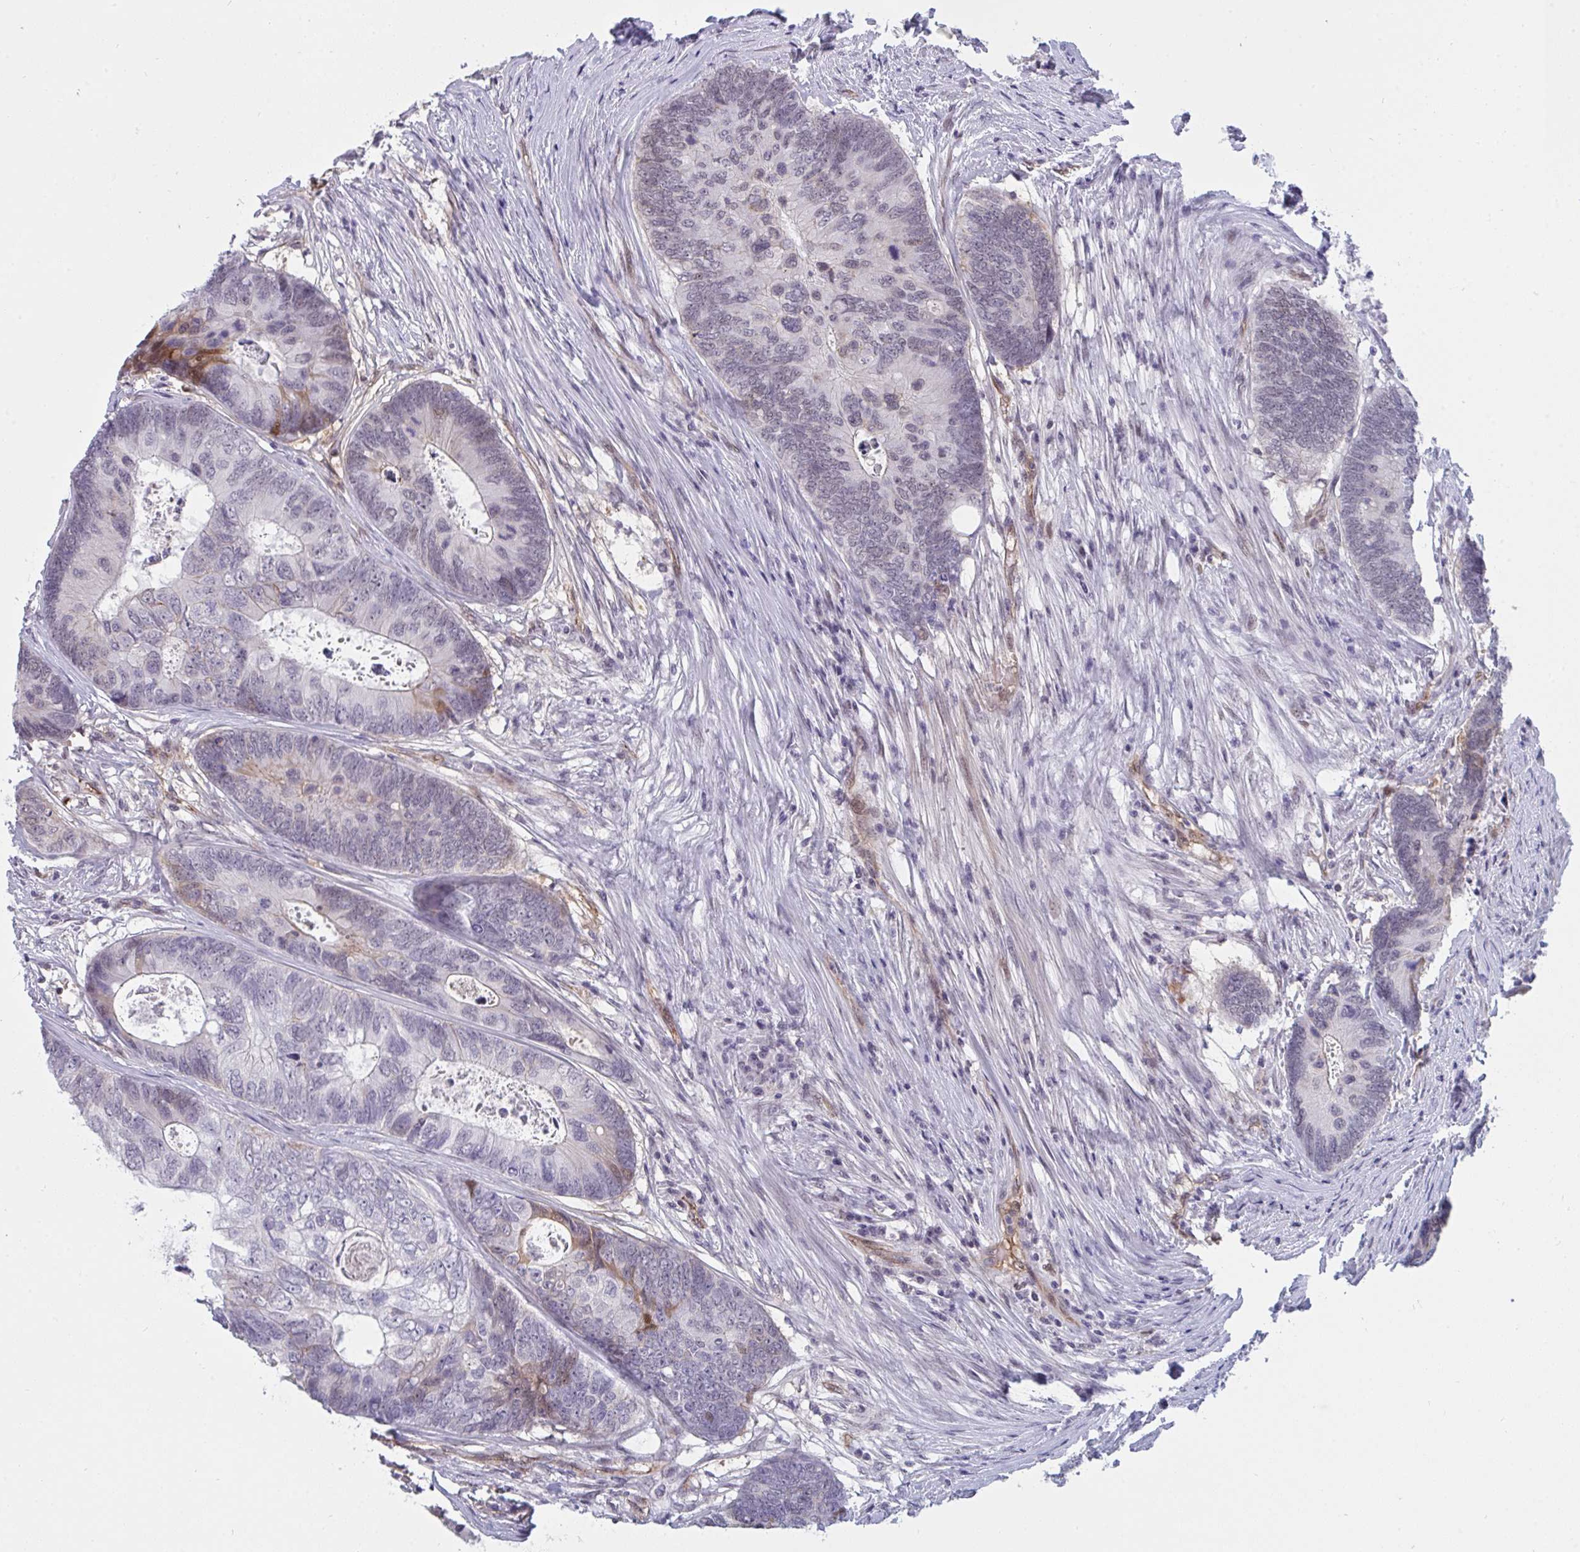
{"staining": {"intensity": "weak", "quantity": "<25%", "location": "cytoplasmic/membranous"}, "tissue": "colorectal cancer", "cell_type": "Tumor cells", "image_type": "cancer", "snomed": [{"axis": "morphology", "description": "Adenocarcinoma, NOS"}, {"axis": "topography", "description": "Colon"}], "caption": "This is an immunohistochemistry micrograph of human colorectal cancer. There is no expression in tumor cells.", "gene": "DSCAML1", "patient": {"sex": "female", "age": 67}}